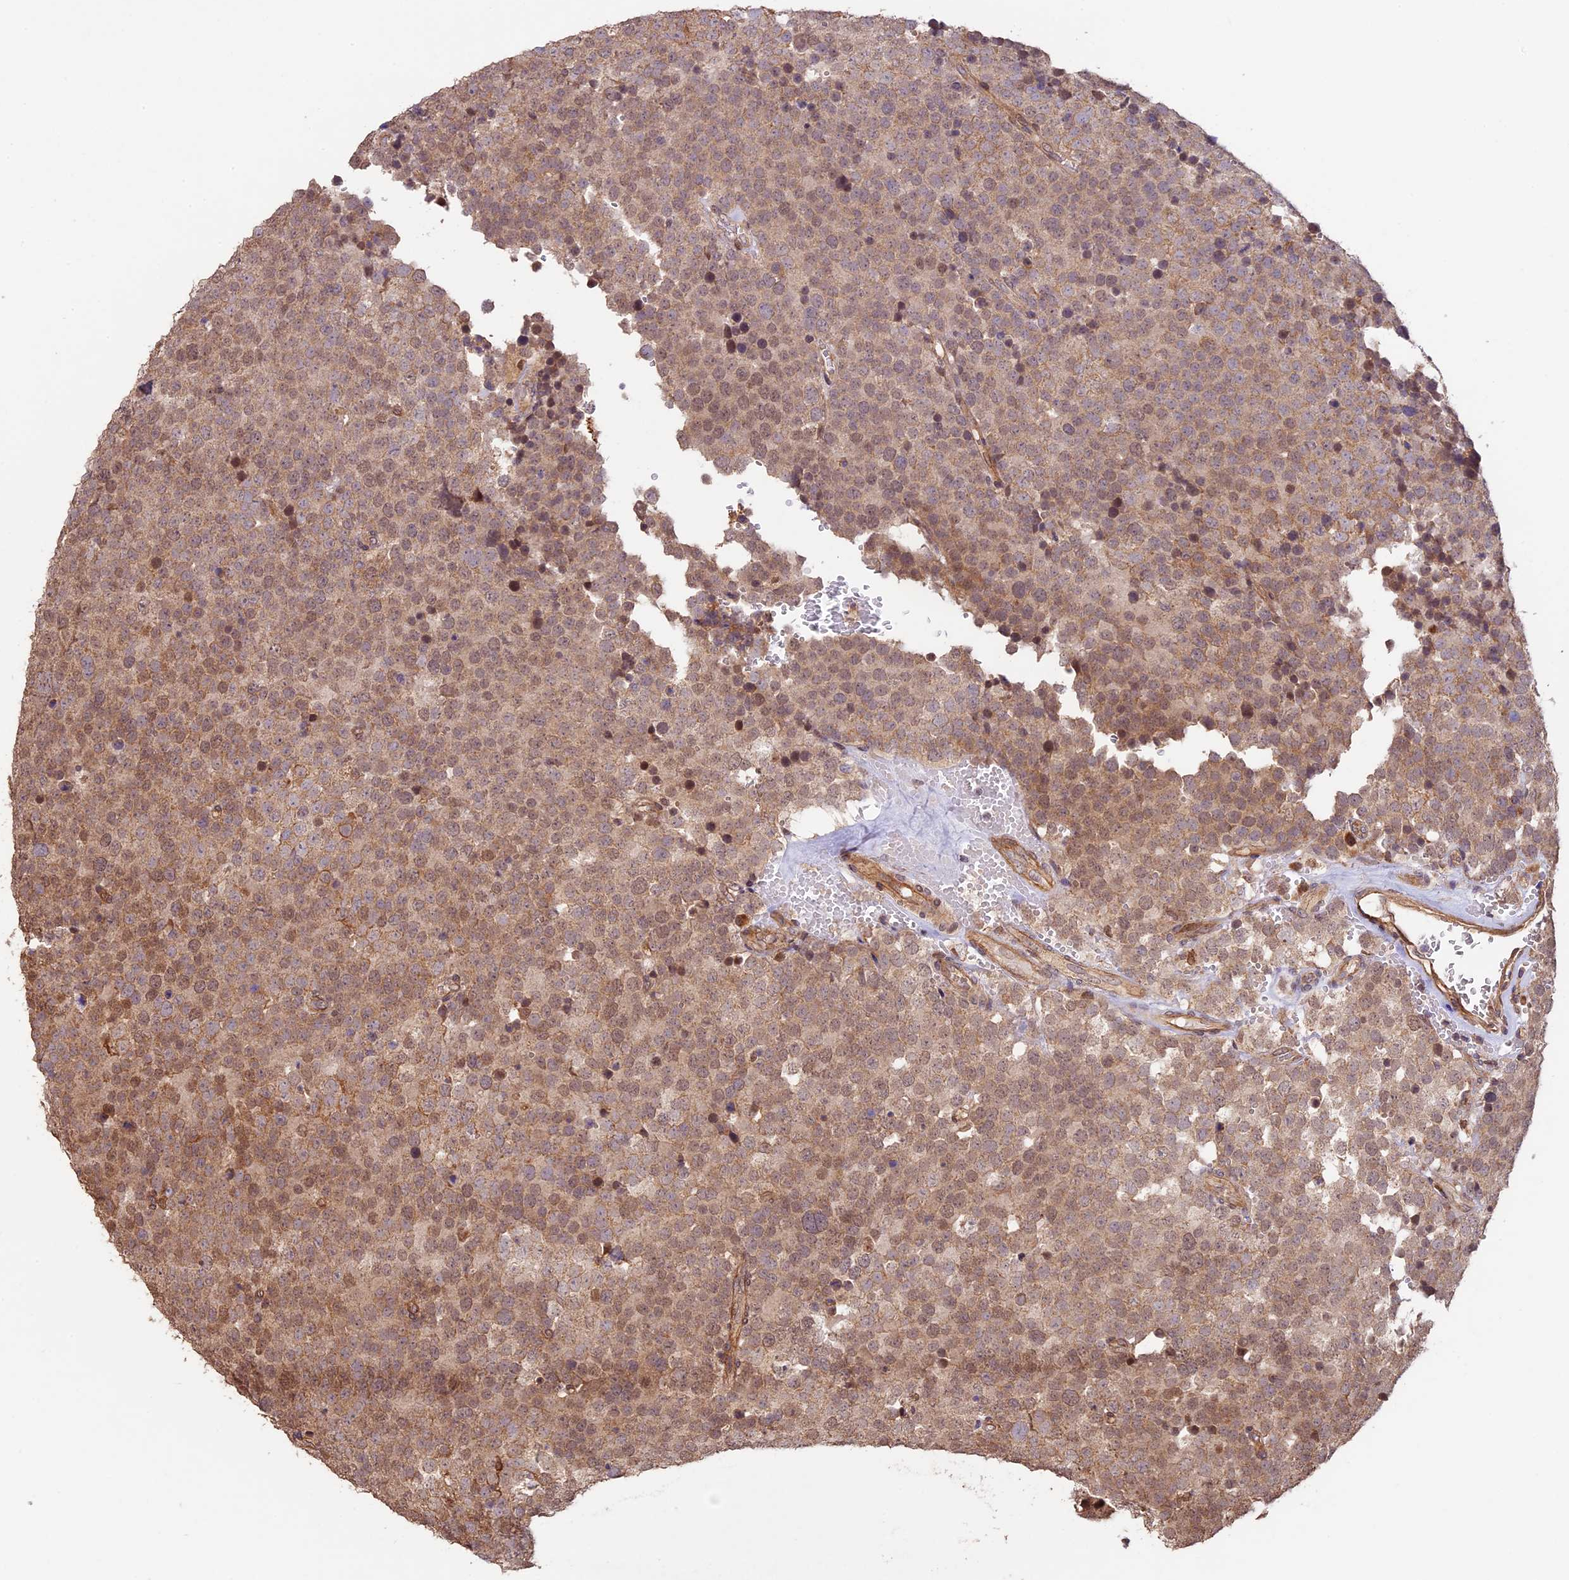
{"staining": {"intensity": "moderate", "quantity": ">75%", "location": "cytoplasmic/membranous"}, "tissue": "testis cancer", "cell_type": "Tumor cells", "image_type": "cancer", "snomed": [{"axis": "morphology", "description": "Seminoma, NOS"}, {"axis": "topography", "description": "Testis"}], "caption": "This image exhibits immunohistochemistry staining of human seminoma (testis), with medium moderate cytoplasmic/membranous positivity in approximately >75% of tumor cells.", "gene": "BCAS4", "patient": {"sex": "male", "age": 71}}